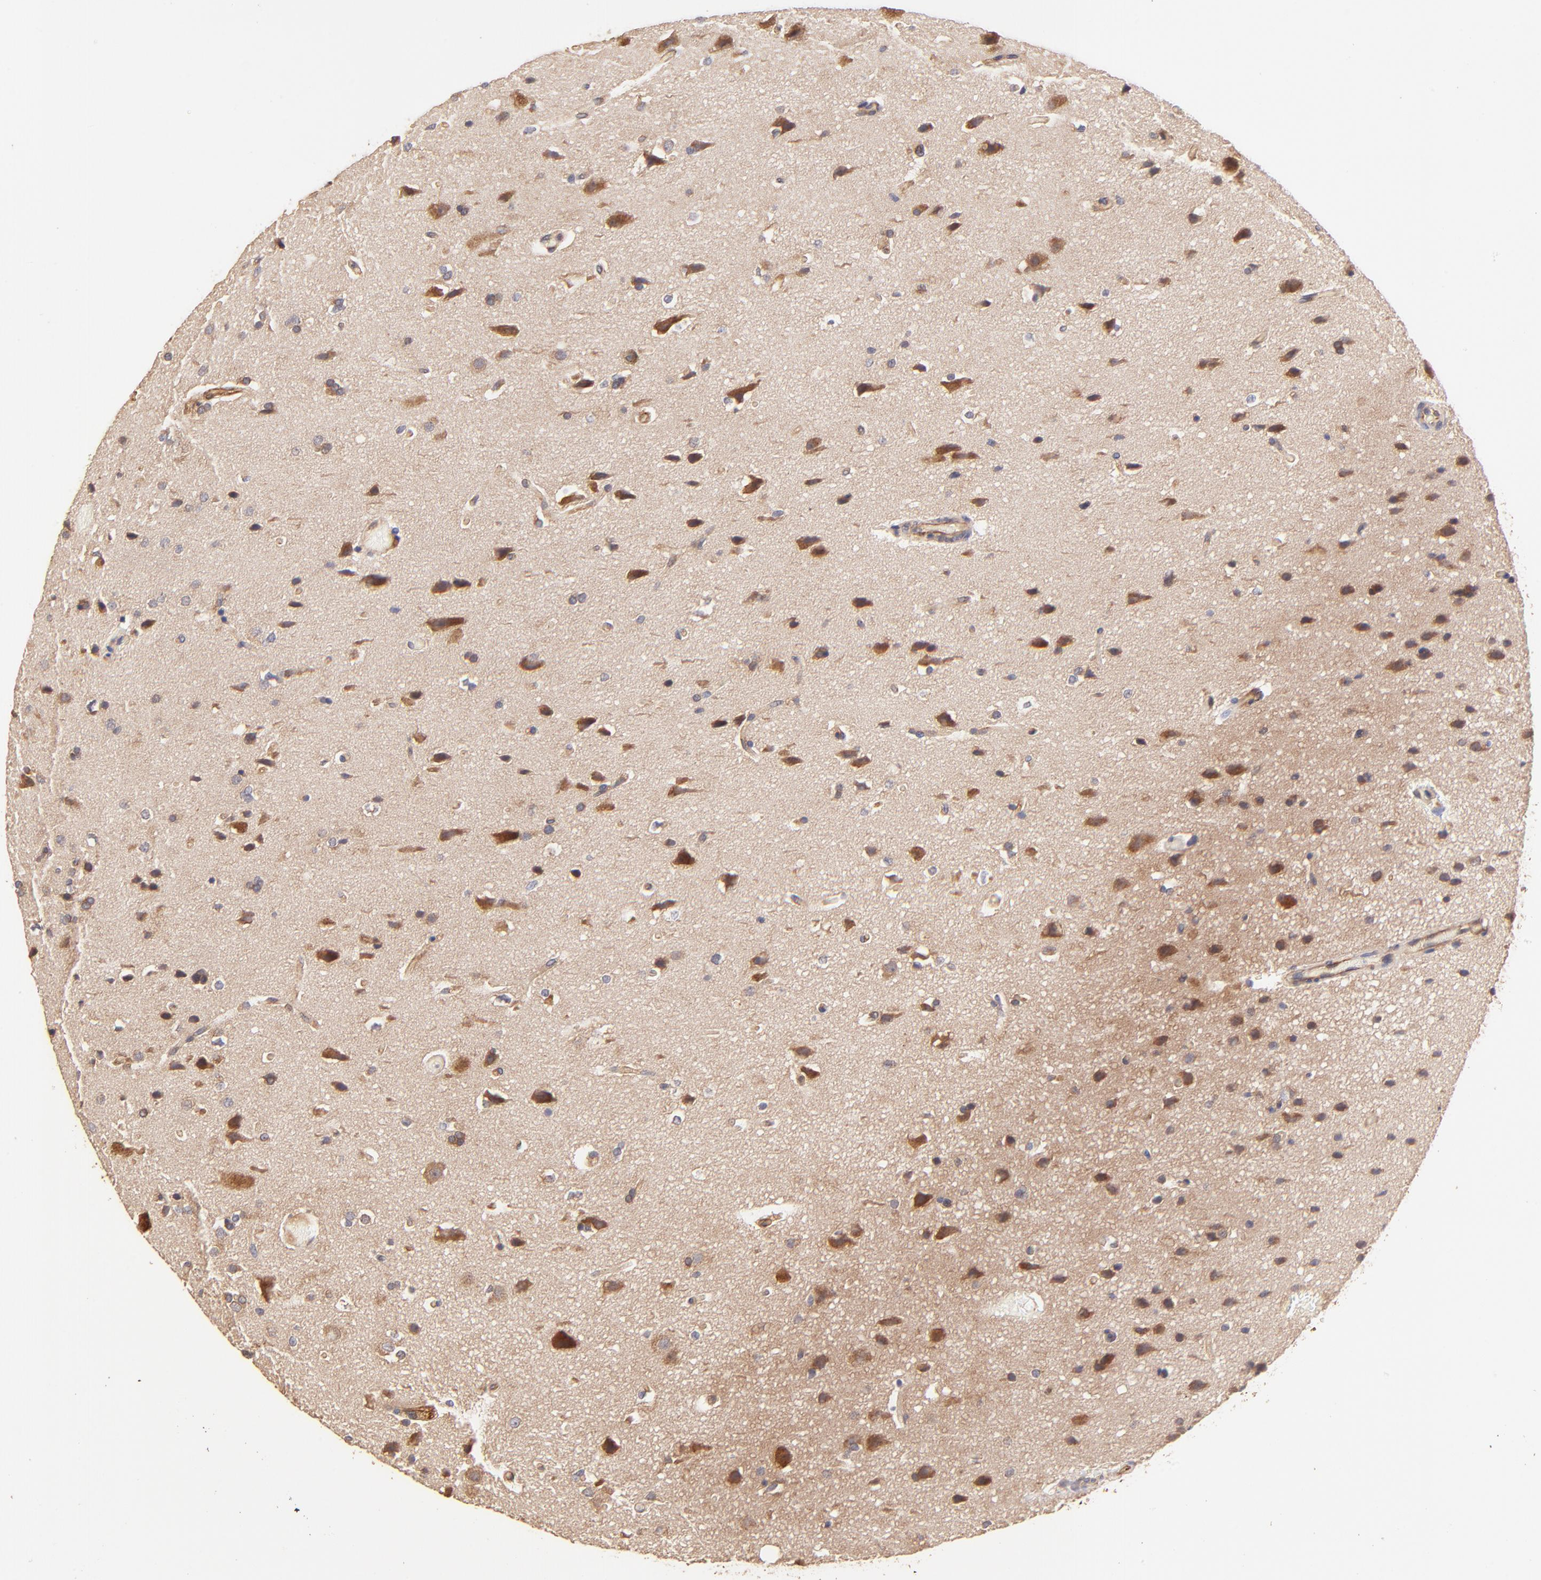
{"staining": {"intensity": "moderate", "quantity": ">75%", "location": "cytoplasmic/membranous"}, "tissue": "glioma", "cell_type": "Tumor cells", "image_type": "cancer", "snomed": [{"axis": "morphology", "description": "Glioma, malignant, Low grade"}, {"axis": "topography", "description": "Cerebral cortex"}], "caption": "High-magnification brightfield microscopy of glioma stained with DAB (3,3'-diaminobenzidine) (brown) and counterstained with hematoxylin (blue). tumor cells exhibit moderate cytoplasmic/membranous staining is present in about>75% of cells.", "gene": "TNFAIP3", "patient": {"sex": "female", "age": 47}}